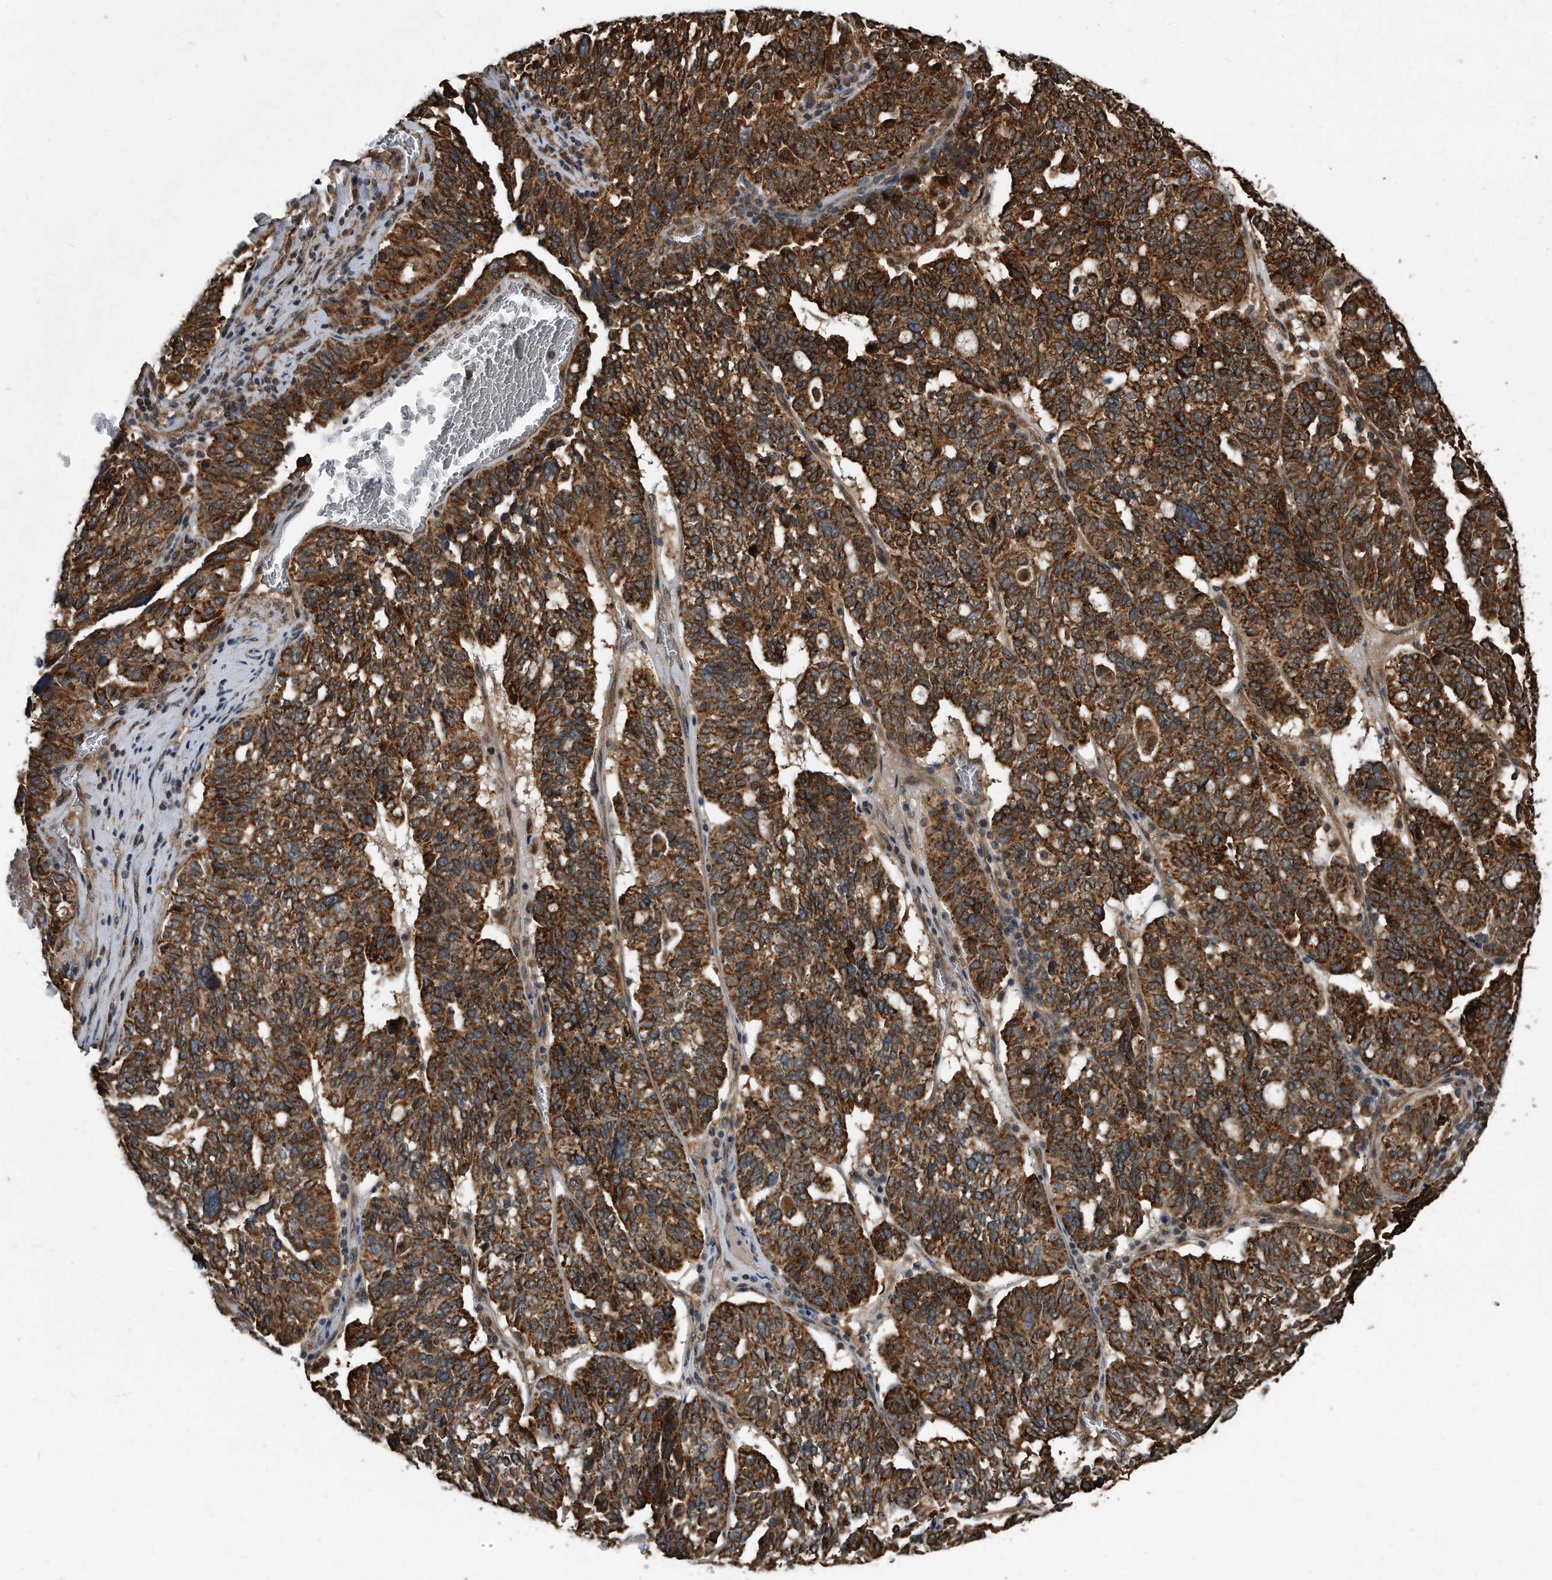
{"staining": {"intensity": "strong", "quantity": ">75%", "location": "cytoplasmic/membranous"}, "tissue": "ovarian cancer", "cell_type": "Tumor cells", "image_type": "cancer", "snomed": [{"axis": "morphology", "description": "Cystadenocarcinoma, serous, NOS"}, {"axis": "topography", "description": "Ovary"}], "caption": "Protein analysis of ovarian cancer tissue displays strong cytoplasmic/membranous expression in approximately >75% of tumor cells.", "gene": "FAM136A", "patient": {"sex": "female", "age": 59}}